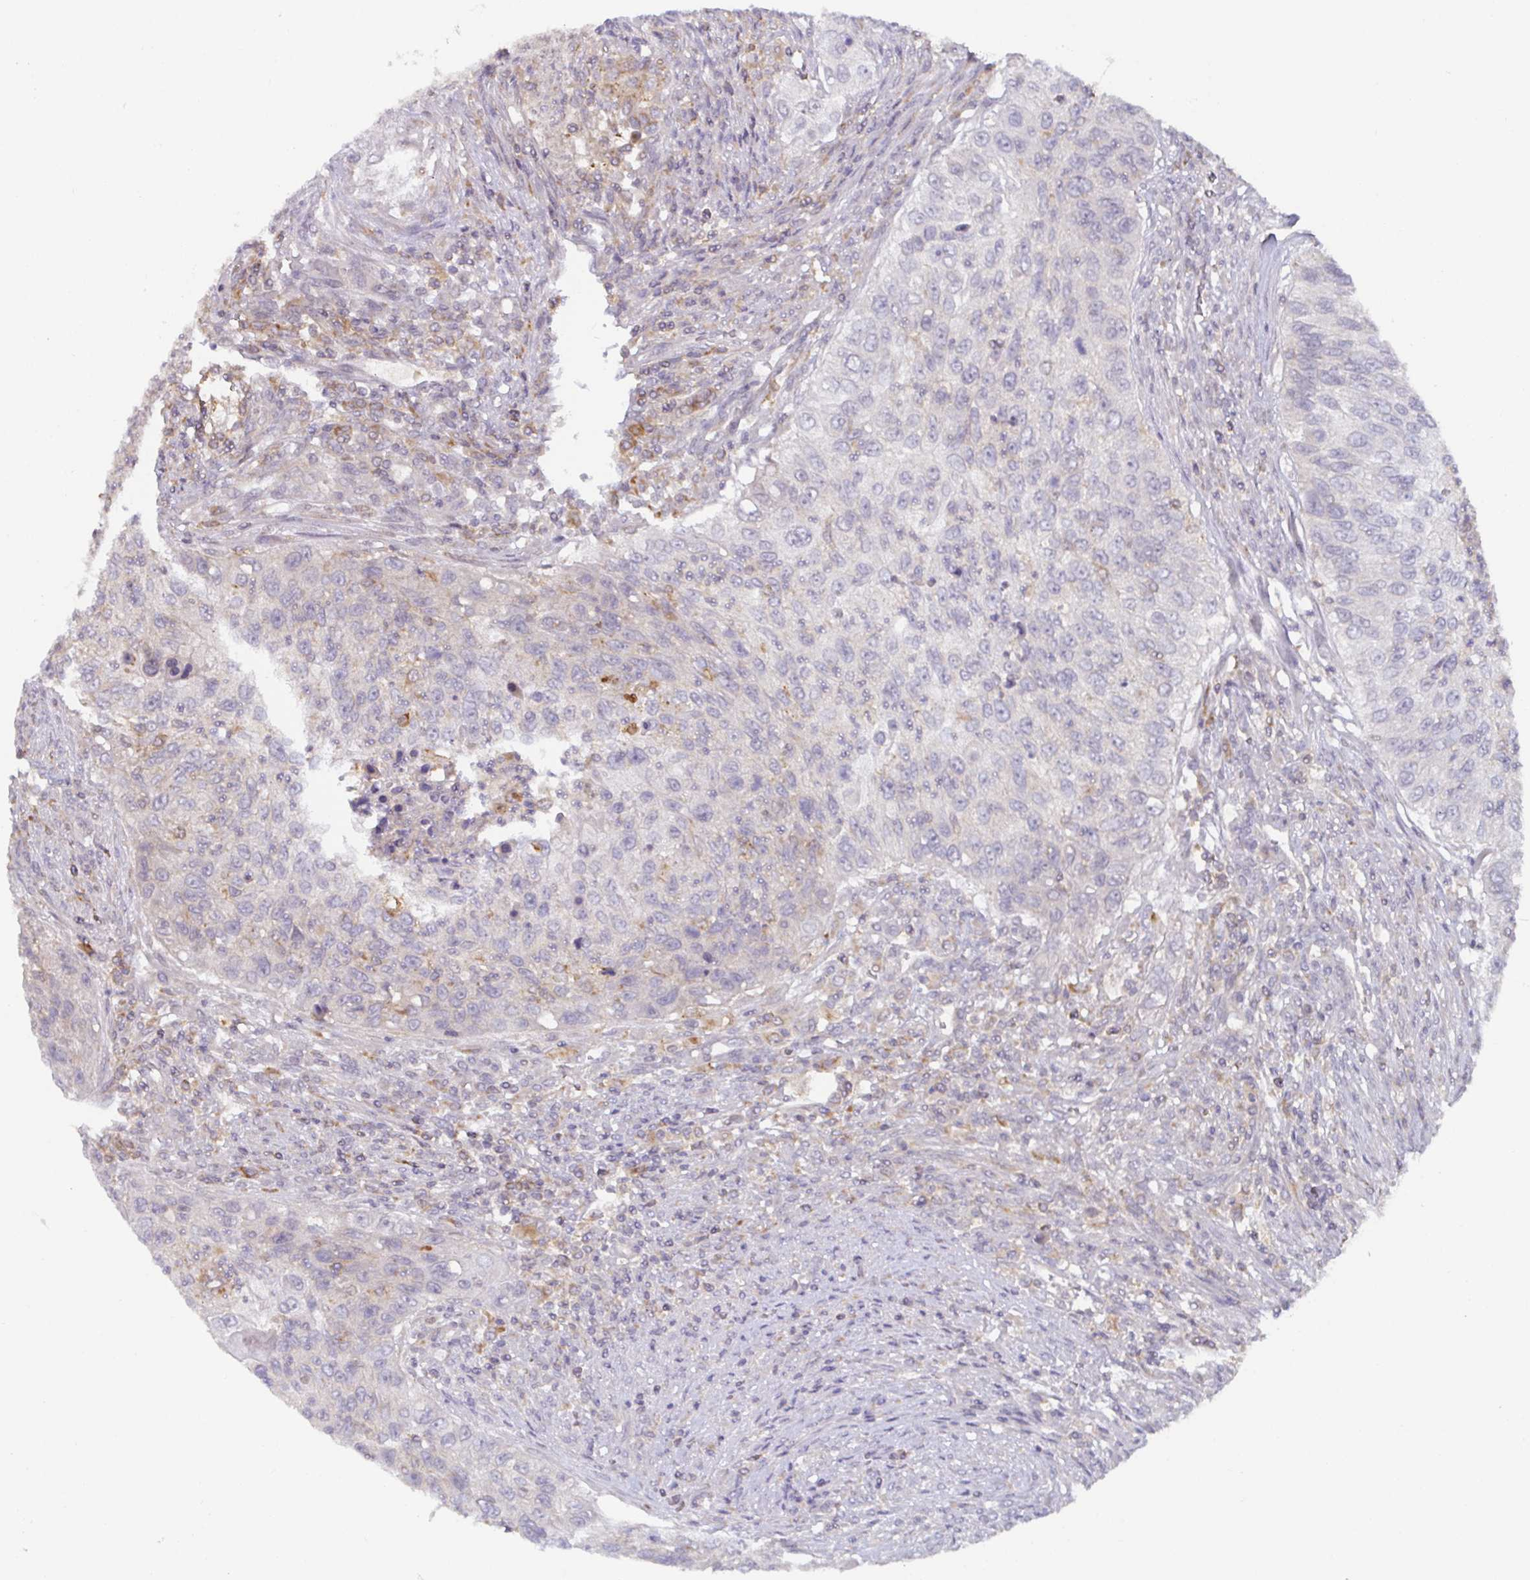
{"staining": {"intensity": "negative", "quantity": "none", "location": "none"}, "tissue": "urothelial cancer", "cell_type": "Tumor cells", "image_type": "cancer", "snomed": [{"axis": "morphology", "description": "Urothelial carcinoma, High grade"}, {"axis": "topography", "description": "Urinary bladder"}], "caption": "This is a image of immunohistochemistry staining of urothelial carcinoma (high-grade), which shows no expression in tumor cells.", "gene": "CDH18", "patient": {"sex": "female", "age": 60}}